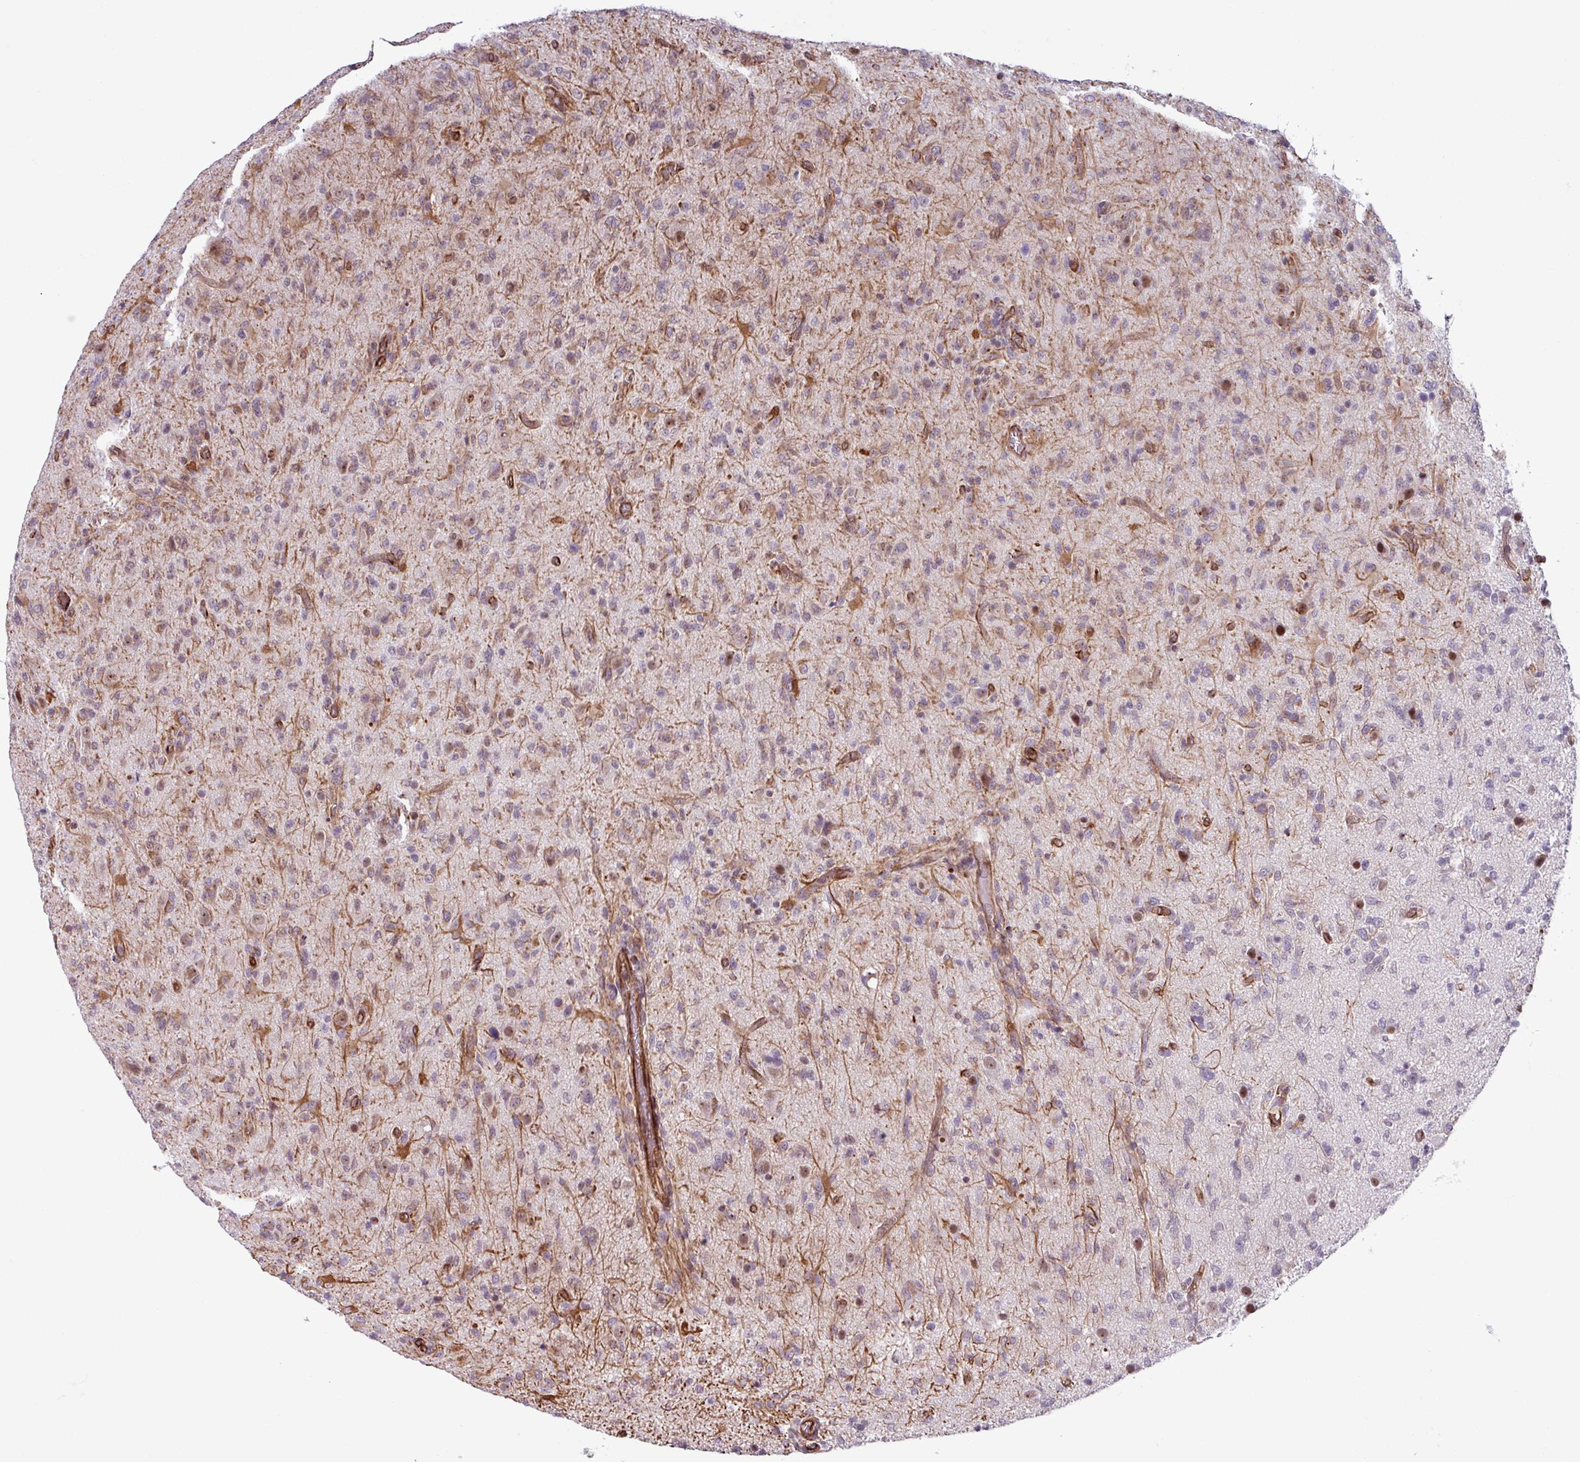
{"staining": {"intensity": "weak", "quantity": "<25%", "location": "cytoplasmic/membranous"}, "tissue": "glioma", "cell_type": "Tumor cells", "image_type": "cancer", "snomed": [{"axis": "morphology", "description": "Glioma, malignant, High grade"}, {"axis": "topography", "description": "Brain"}], "caption": "A high-resolution histopathology image shows IHC staining of malignant glioma (high-grade), which exhibits no significant positivity in tumor cells. (IHC, brightfield microscopy, high magnification).", "gene": "CHD3", "patient": {"sex": "female", "age": 57}}